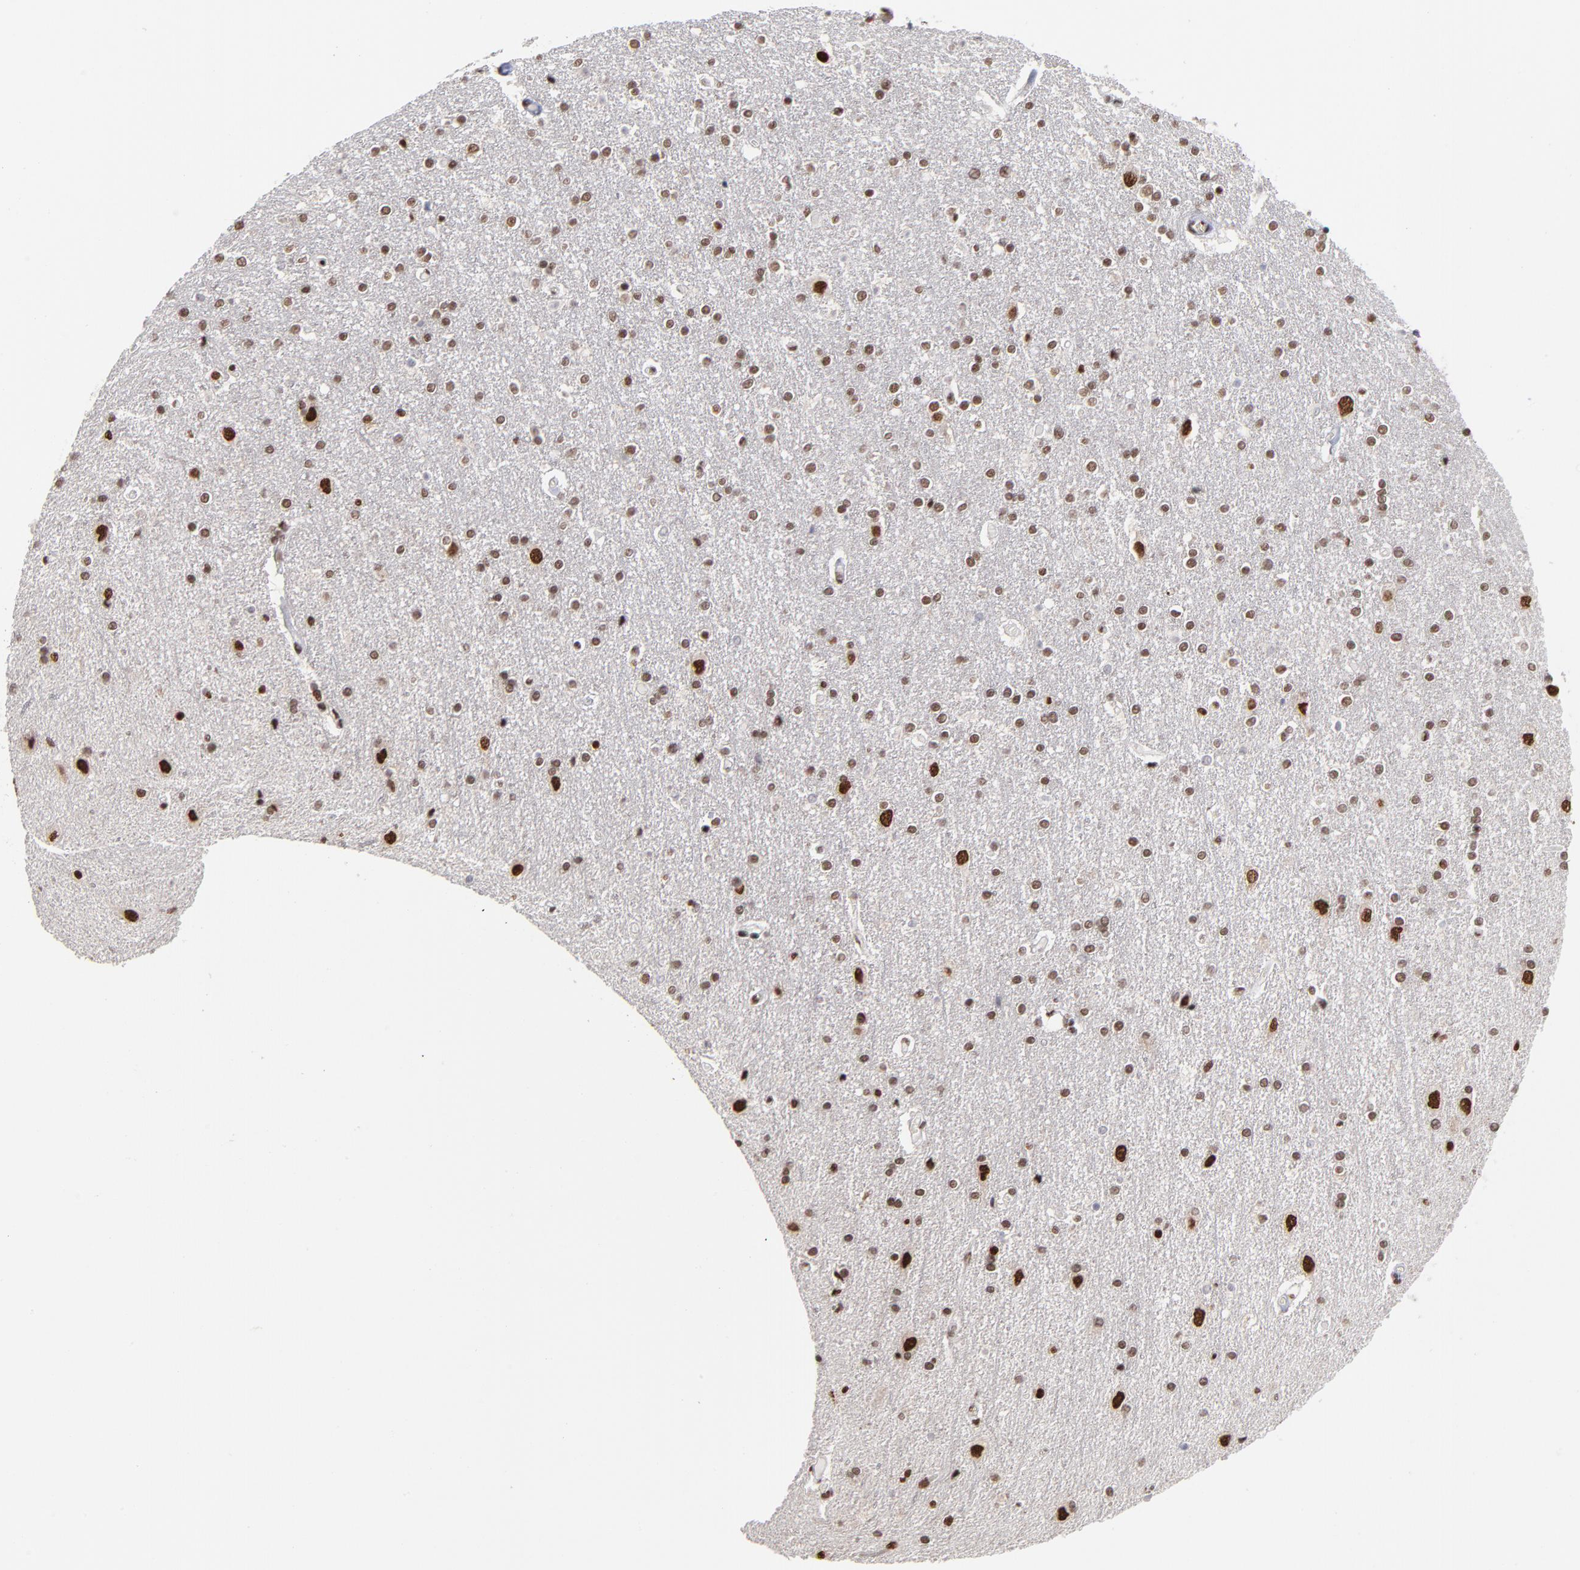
{"staining": {"intensity": "strong", "quantity": ">75%", "location": "nuclear"}, "tissue": "caudate", "cell_type": "Glial cells", "image_type": "normal", "snomed": [{"axis": "morphology", "description": "Normal tissue, NOS"}, {"axis": "topography", "description": "Lateral ventricle wall"}], "caption": "A high-resolution photomicrograph shows immunohistochemistry staining of unremarkable caudate, which shows strong nuclear staining in about >75% of glial cells. (Stains: DAB (3,3'-diaminobenzidine) in brown, nuclei in blue, Microscopy: brightfield microscopy at high magnification).", "gene": "ZNF3", "patient": {"sex": "female", "age": 54}}